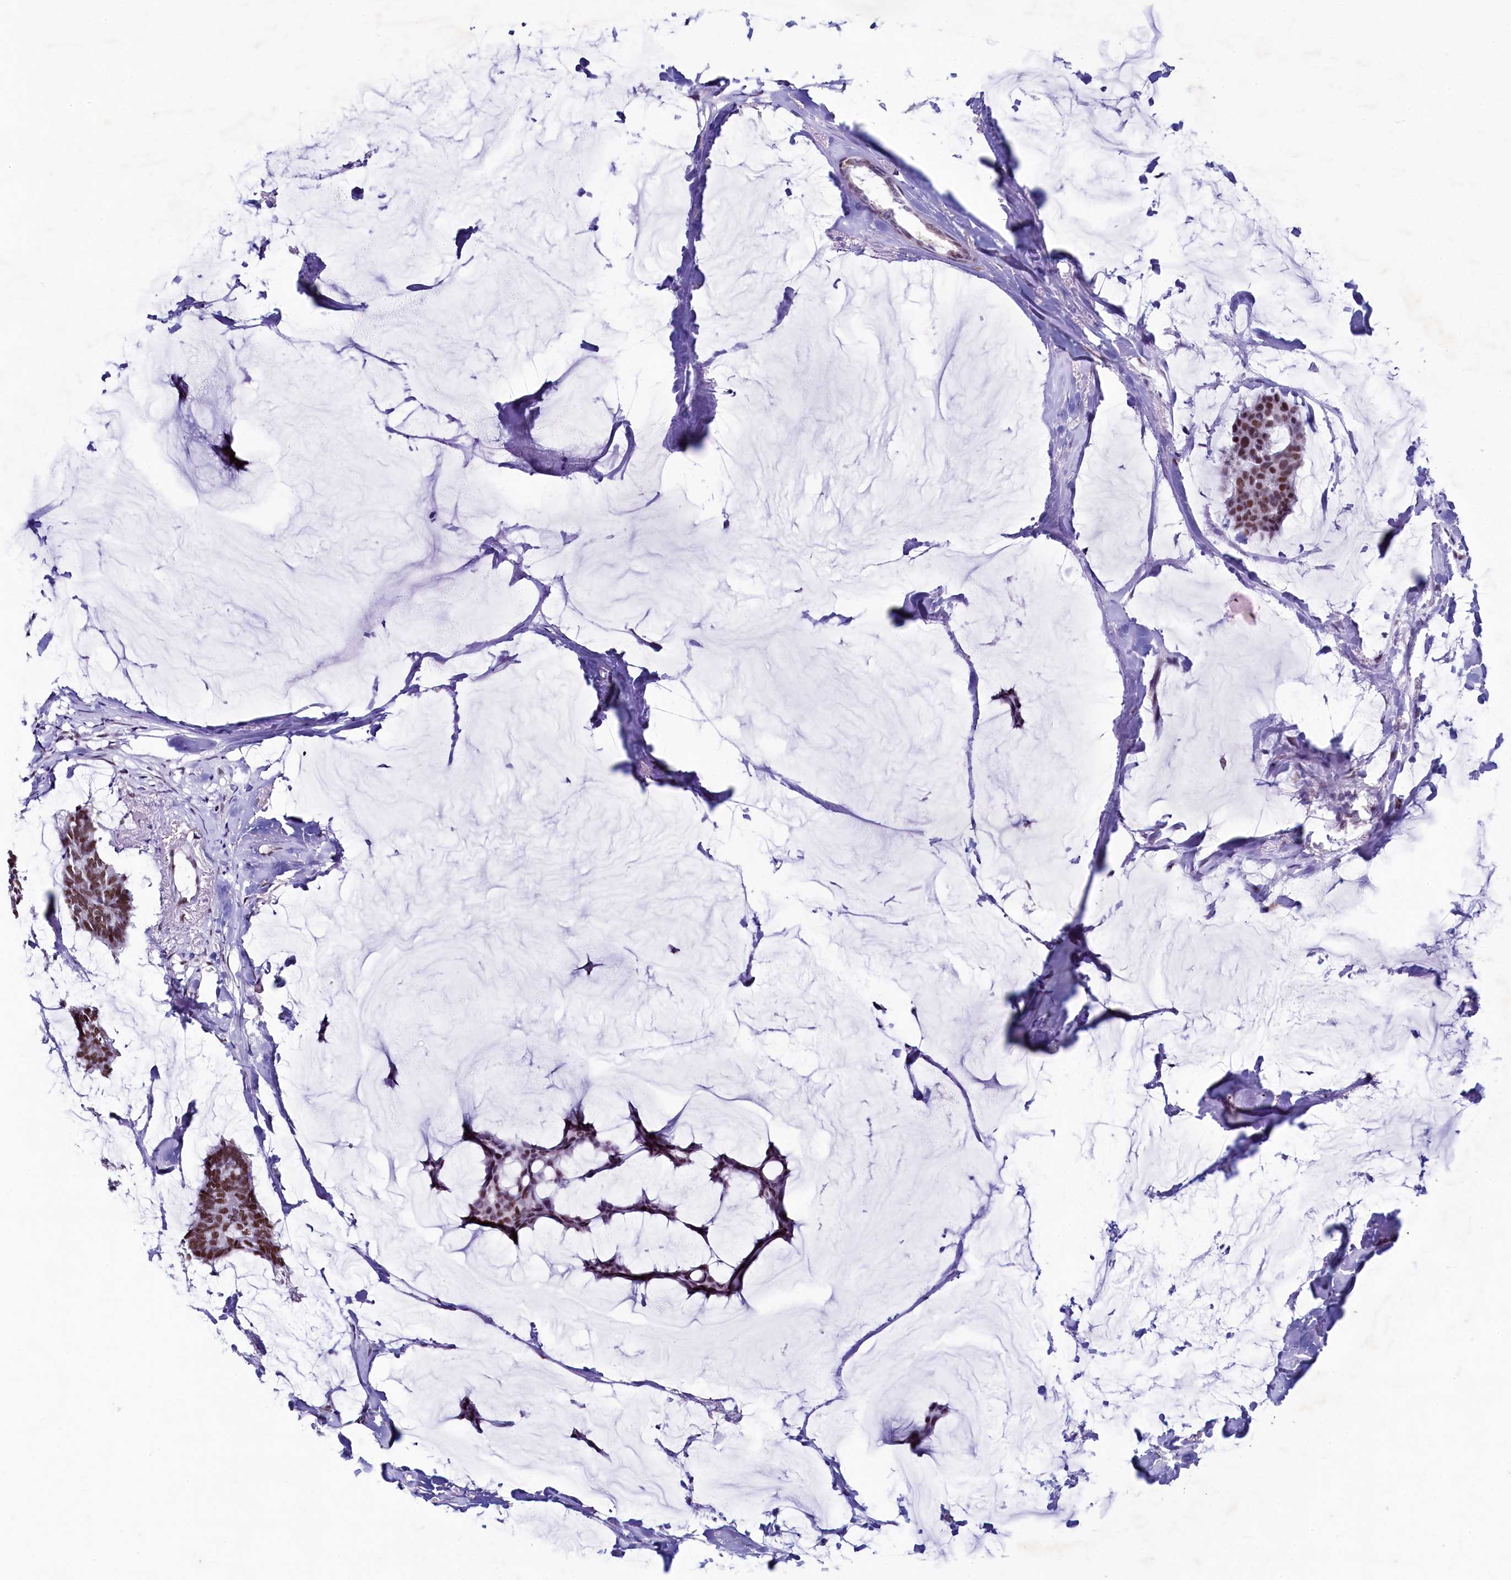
{"staining": {"intensity": "moderate", "quantity": ">75%", "location": "nuclear"}, "tissue": "breast cancer", "cell_type": "Tumor cells", "image_type": "cancer", "snomed": [{"axis": "morphology", "description": "Duct carcinoma"}, {"axis": "topography", "description": "Breast"}], "caption": "DAB (3,3'-diaminobenzidine) immunohistochemical staining of human breast cancer exhibits moderate nuclear protein expression in approximately >75% of tumor cells. (DAB IHC, brown staining for protein, blue staining for nuclei).", "gene": "SUGP2", "patient": {"sex": "female", "age": 93}}